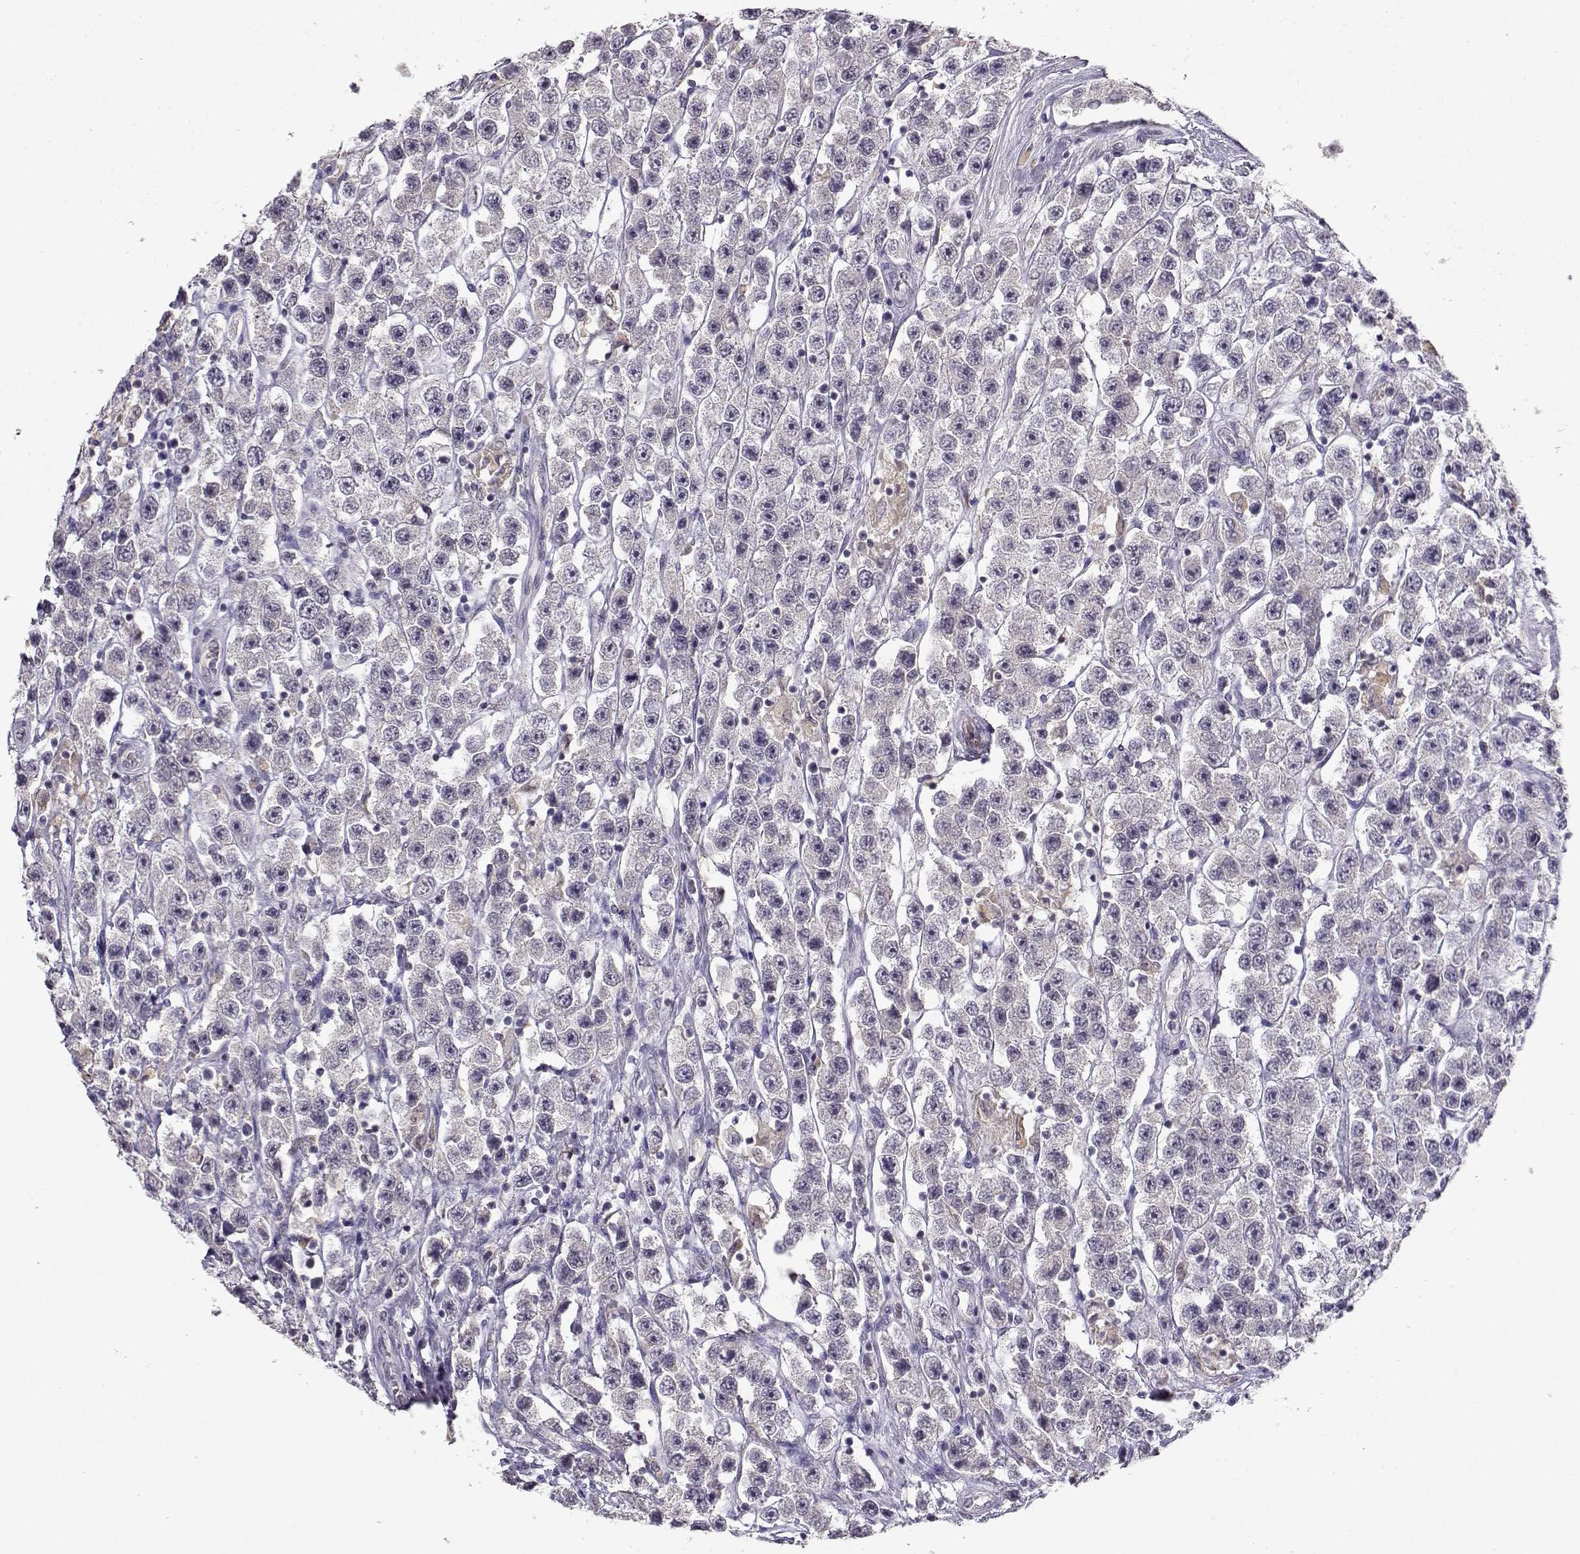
{"staining": {"intensity": "negative", "quantity": "none", "location": "none"}, "tissue": "testis cancer", "cell_type": "Tumor cells", "image_type": "cancer", "snomed": [{"axis": "morphology", "description": "Seminoma, NOS"}, {"axis": "topography", "description": "Testis"}], "caption": "A histopathology image of human testis seminoma is negative for staining in tumor cells.", "gene": "BMX", "patient": {"sex": "male", "age": 45}}